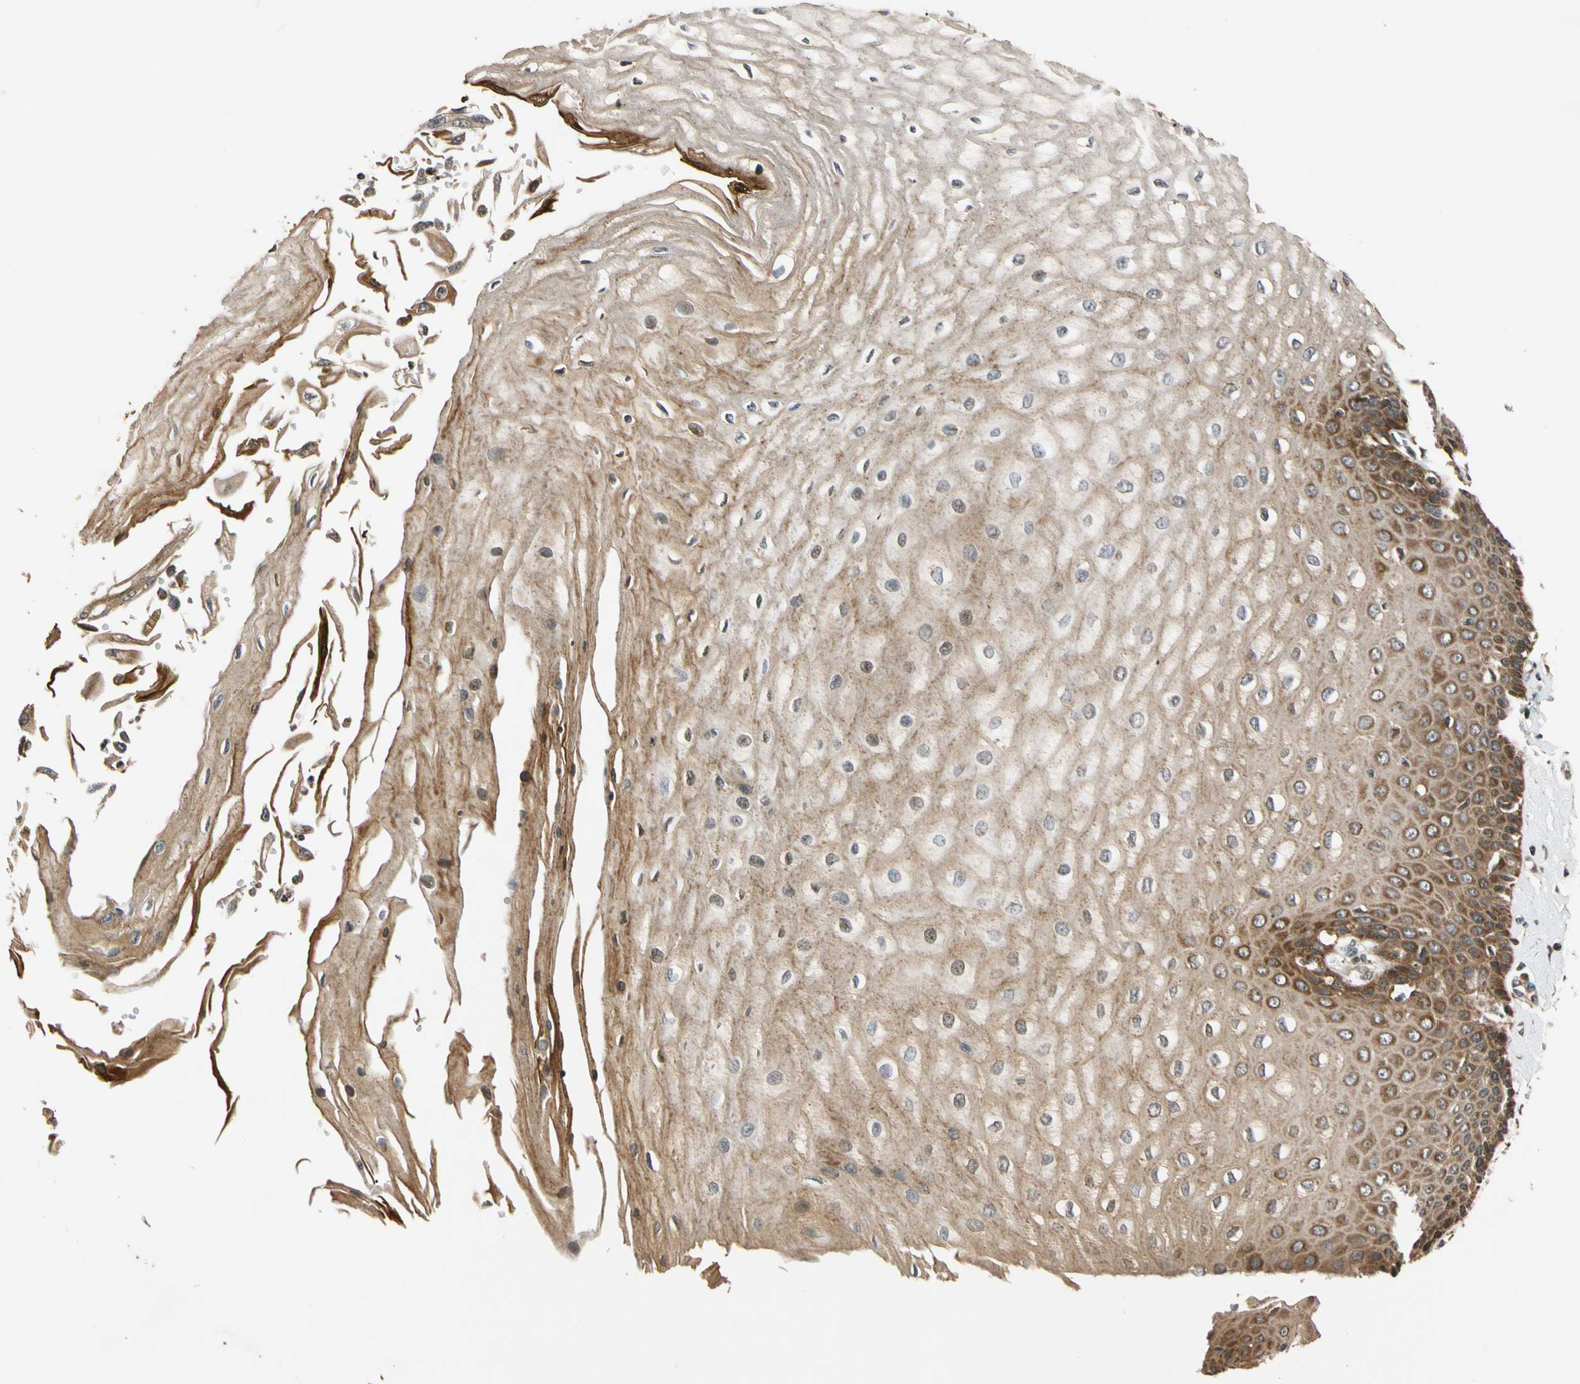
{"staining": {"intensity": "strong", "quantity": ">75%", "location": "cytoplasmic/membranous"}, "tissue": "esophagus", "cell_type": "Squamous epithelial cells", "image_type": "normal", "snomed": [{"axis": "morphology", "description": "Normal tissue, NOS"}, {"axis": "topography", "description": "Esophagus"}], "caption": "This is an image of immunohistochemistry staining of benign esophagus, which shows strong expression in the cytoplasmic/membranous of squamous epithelial cells.", "gene": "MRPS22", "patient": {"sex": "male", "age": 65}}